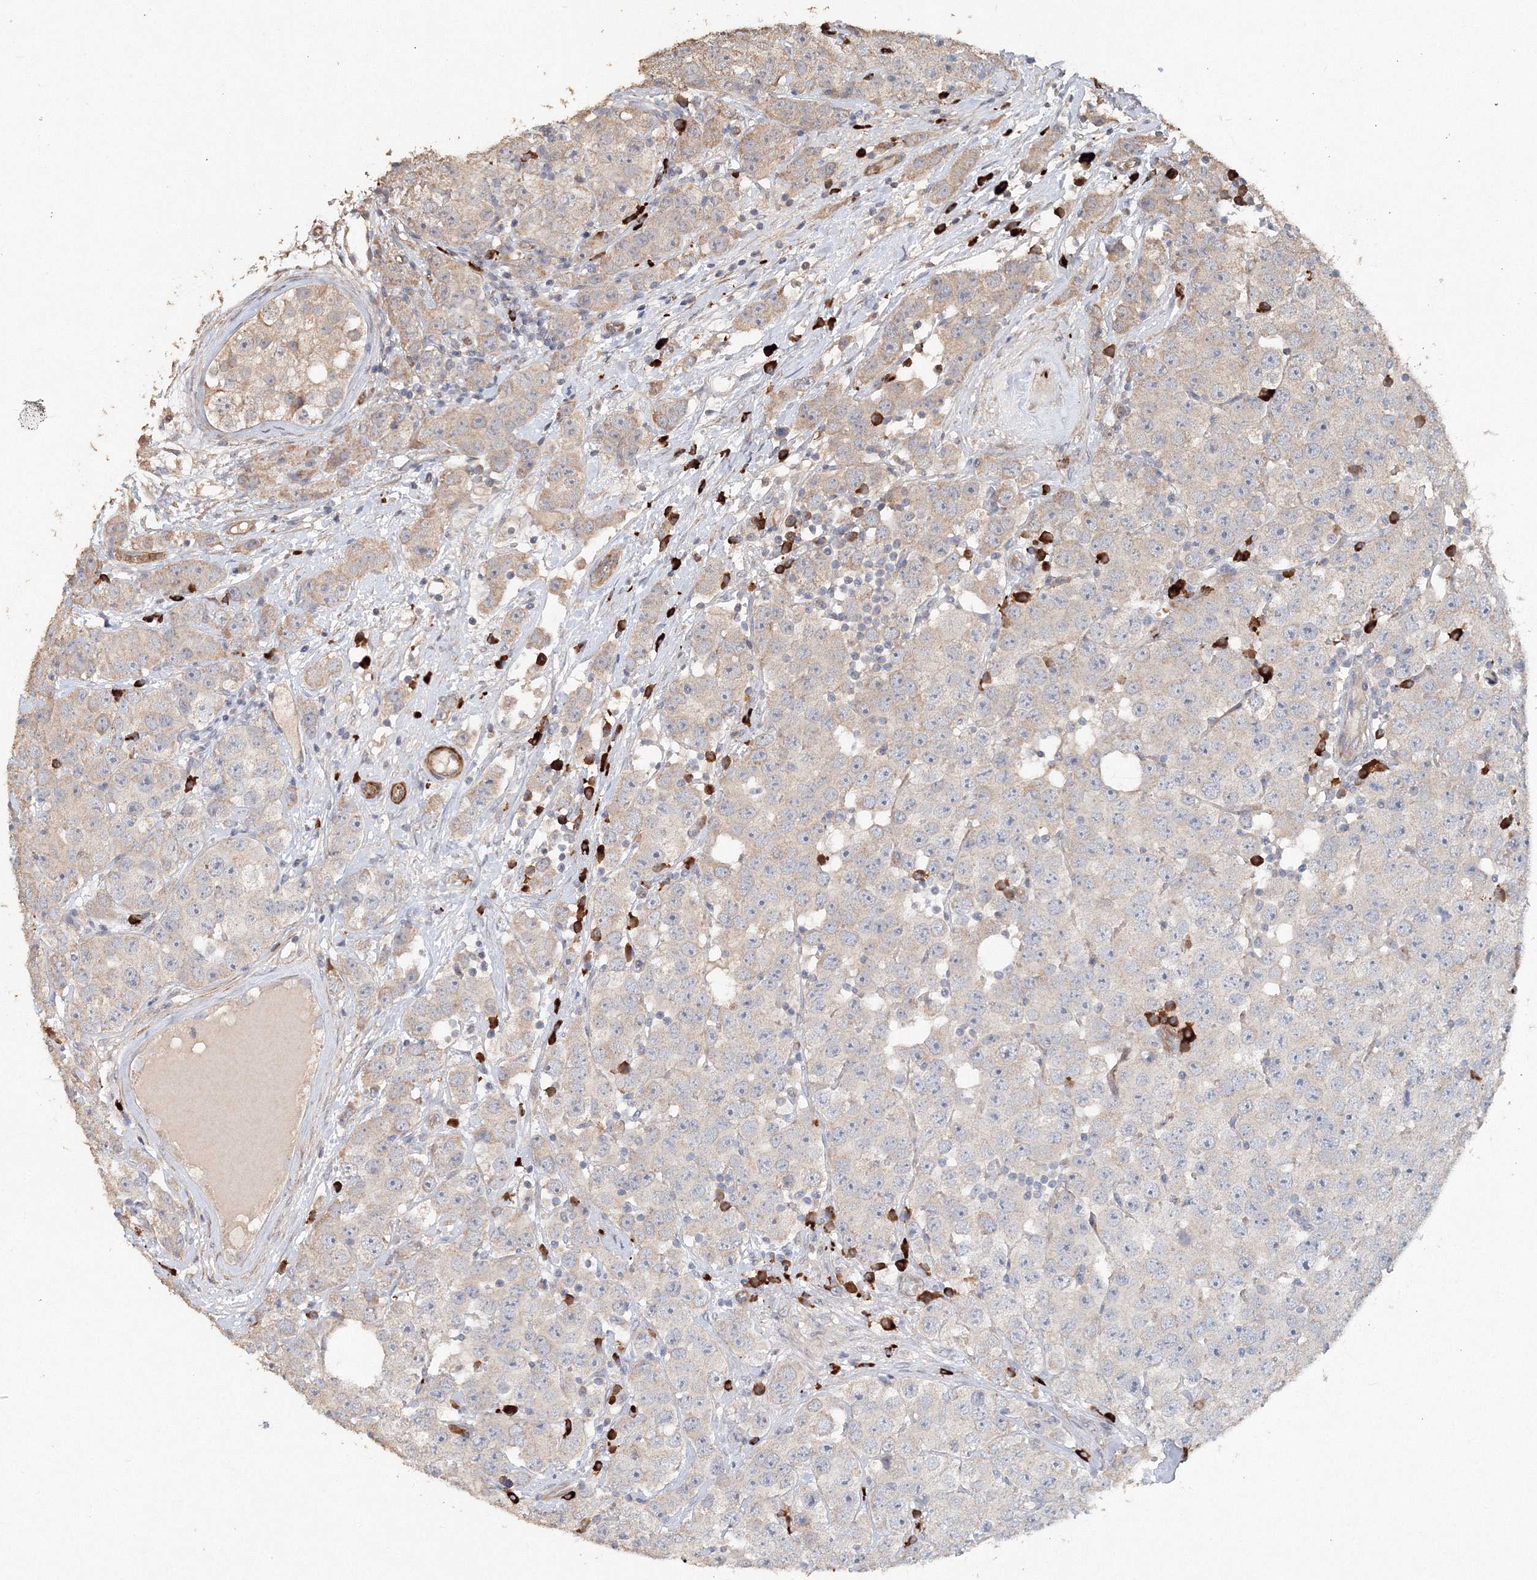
{"staining": {"intensity": "weak", "quantity": "25%-75%", "location": "cytoplasmic/membranous"}, "tissue": "testis cancer", "cell_type": "Tumor cells", "image_type": "cancer", "snomed": [{"axis": "morphology", "description": "Seminoma, NOS"}, {"axis": "topography", "description": "Testis"}], "caption": "Tumor cells reveal weak cytoplasmic/membranous positivity in approximately 25%-75% of cells in testis cancer (seminoma).", "gene": "NALF2", "patient": {"sex": "male", "age": 28}}